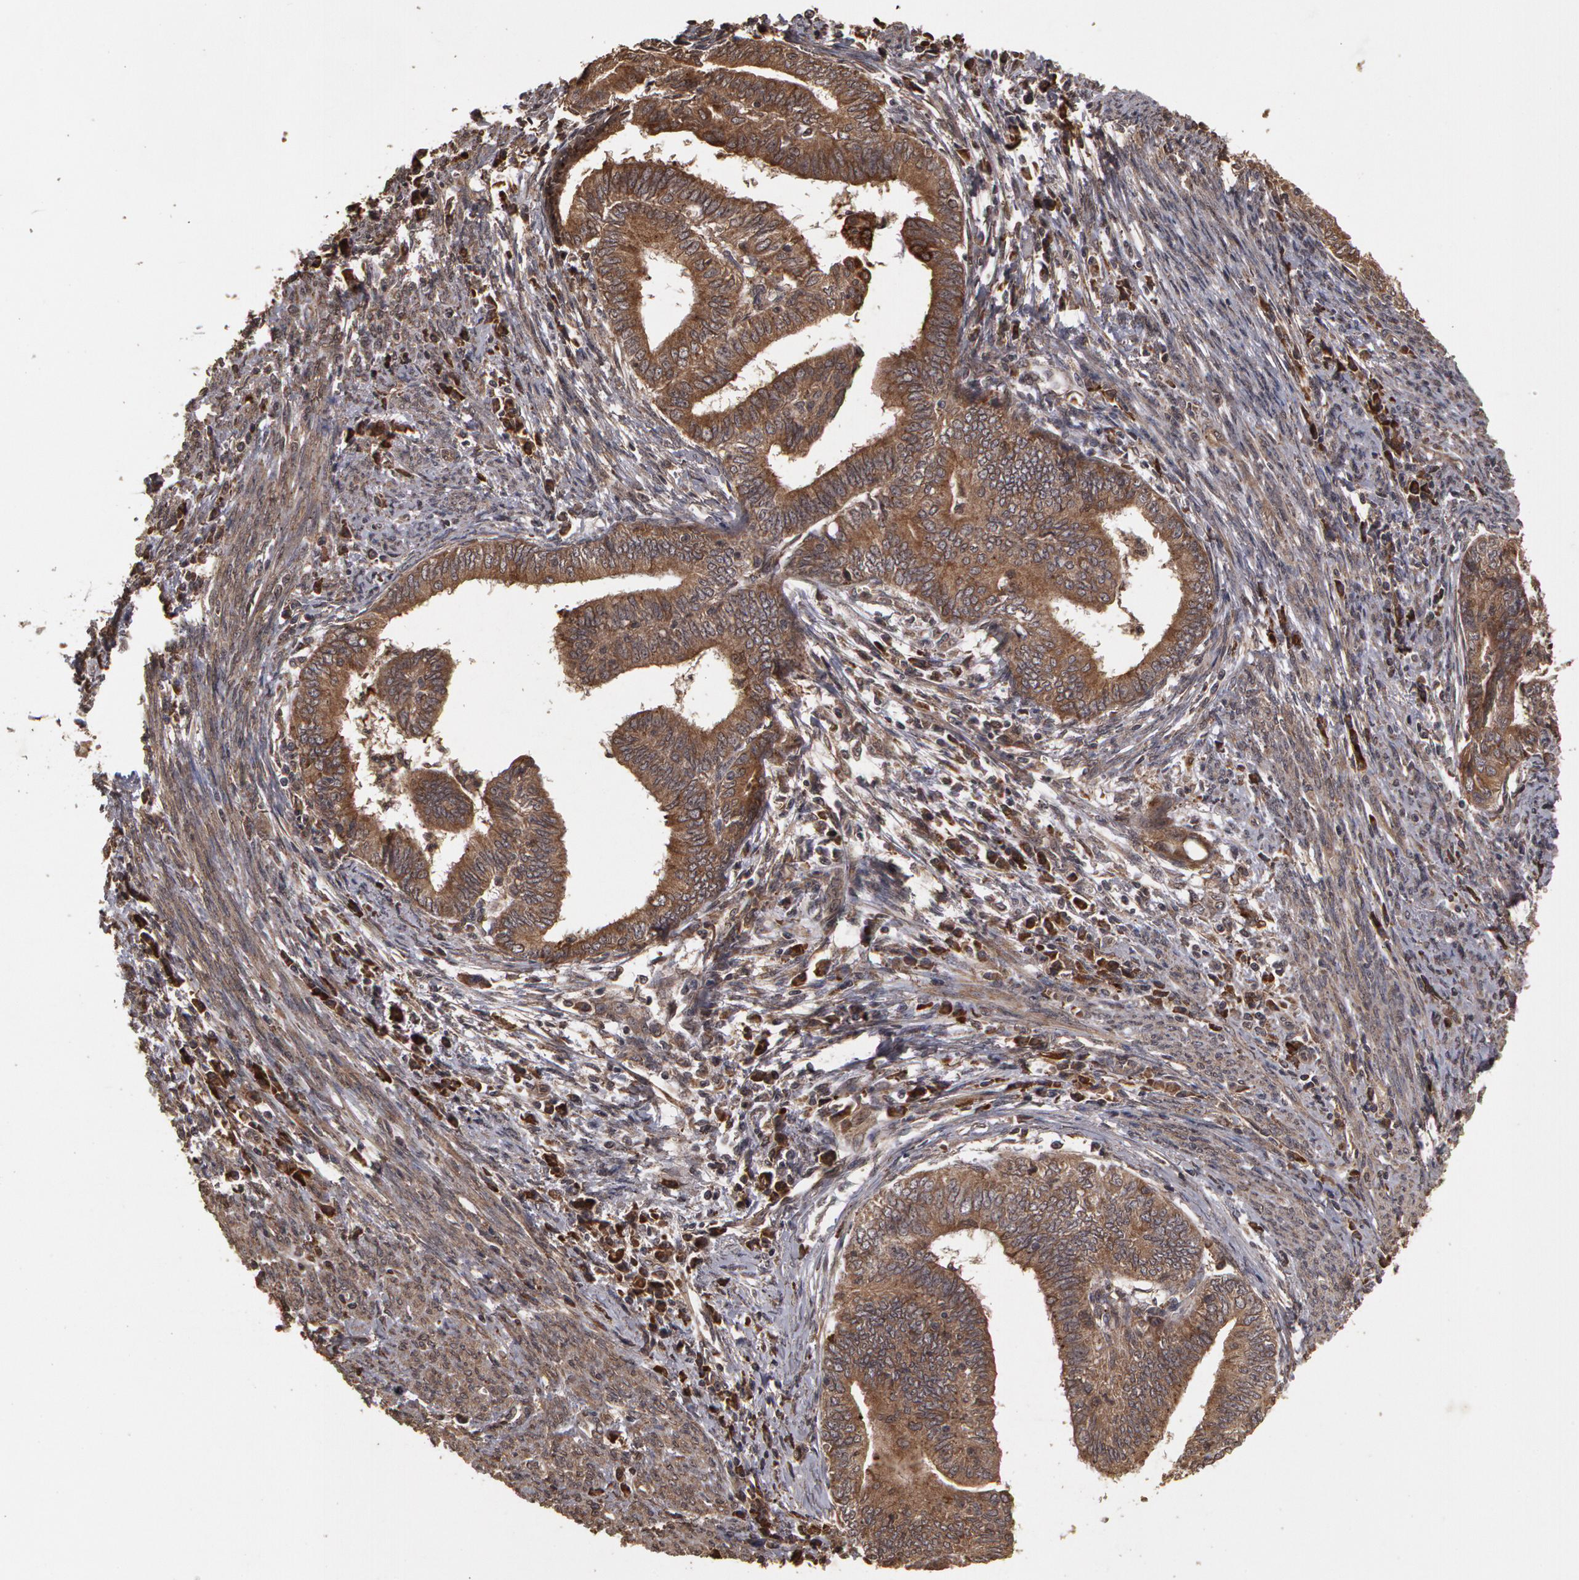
{"staining": {"intensity": "weak", "quantity": "25%-75%", "location": "cytoplasmic/membranous"}, "tissue": "endometrial cancer", "cell_type": "Tumor cells", "image_type": "cancer", "snomed": [{"axis": "morphology", "description": "Adenocarcinoma, NOS"}, {"axis": "topography", "description": "Endometrium"}], "caption": "Human endometrial cancer stained with a protein marker displays weak staining in tumor cells.", "gene": "CALR", "patient": {"sex": "female", "age": 66}}